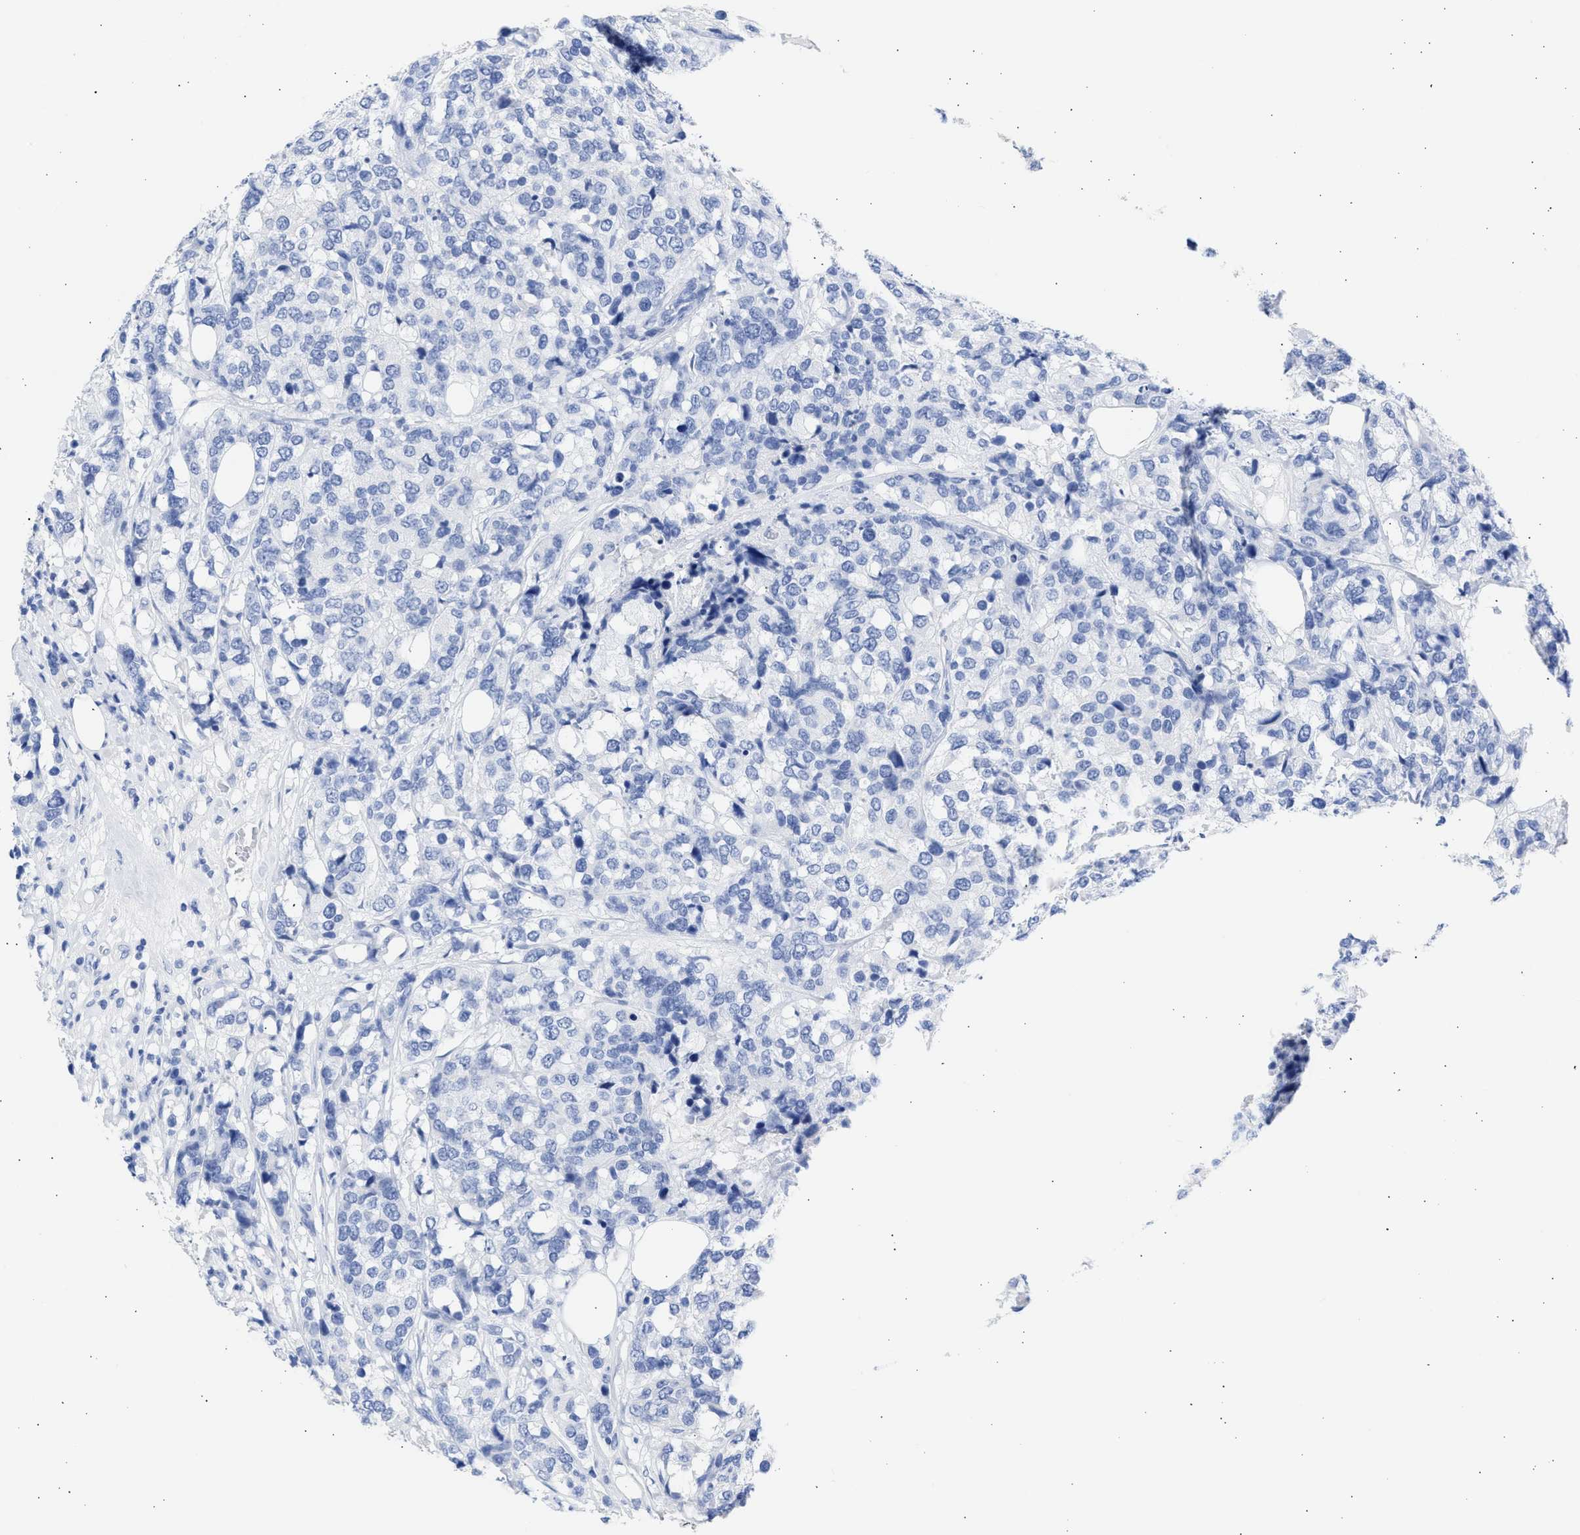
{"staining": {"intensity": "negative", "quantity": "none", "location": "none"}, "tissue": "breast cancer", "cell_type": "Tumor cells", "image_type": "cancer", "snomed": [{"axis": "morphology", "description": "Lobular carcinoma"}, {"axis": "topography", "description": "Breast"}], "caption": "This is a photomicrograph of immunohistochemistry (IHC) staining of breast cancer, which shows no positivity in tumor cells. (DAB (3,3'-diaminobenzidine) IHC visualized using brightfield microscopy, high magnification).", "gene": "NCAM1", "patient": {"sex": "female", "age": 59}}